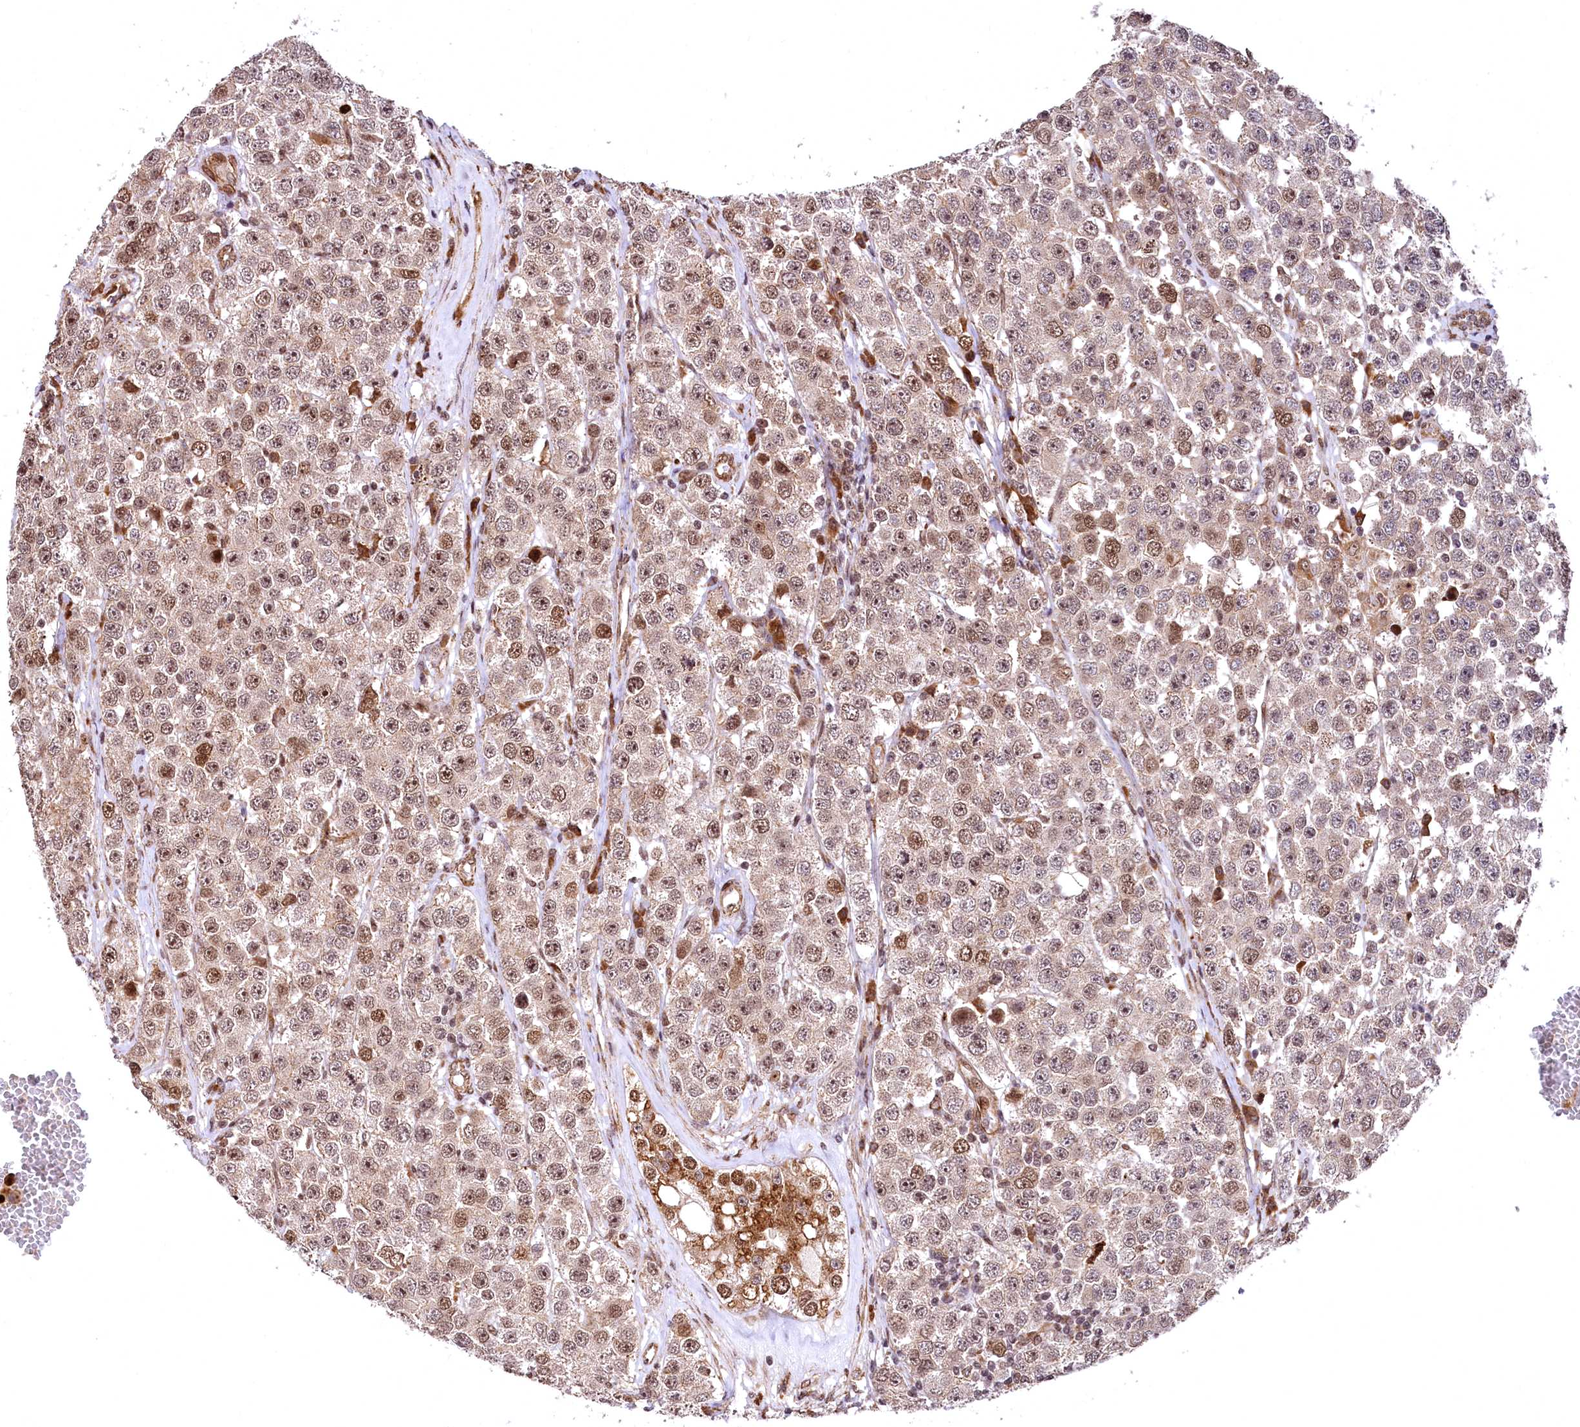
{"staining": {"intensity": "moderate", "quantity": ">75%", "location": "nuclear"}, "tissue": "testis cancer", "cell_type": "Tumor cells", "image_type": "cancer", "snomed": [{"axis": "morphology", "description": "Seminoma, NOS"}, {"axis": "topography", "description": "Testis"}], "caption": "Human testis seminoma stained with a brown dye exhibits moderate nuclear positive staining in approximately >75% of tumor cells.", "gene": "PDS5B", "patient": {"sex": "male", "age": 28}}